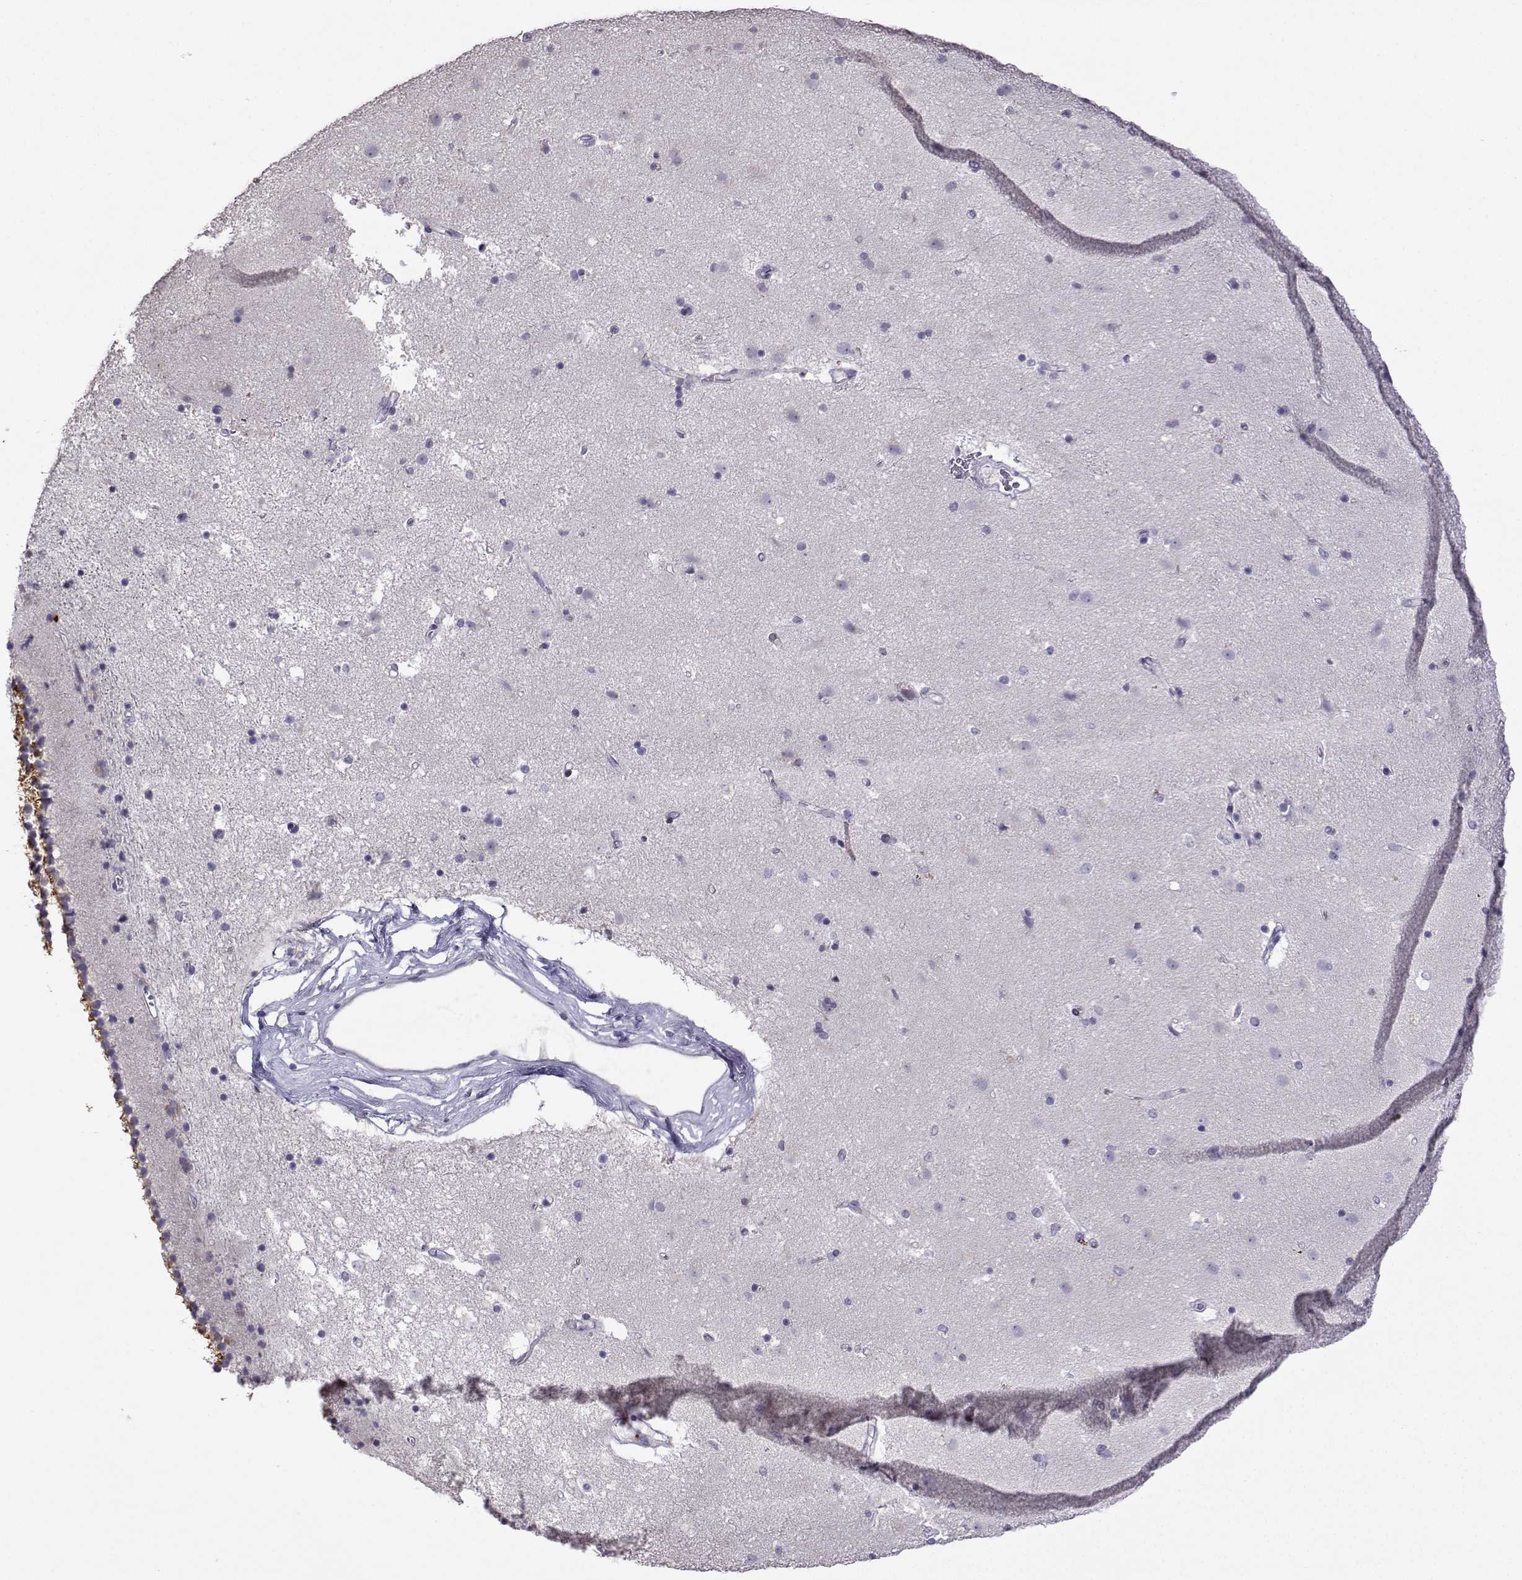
{"staining": {"intensity": "negative", "quantity": "none", "location": "none"}, "tissue": "caudate", "cell_type": "Glial cells", "image_type": "normal", "snomed": [{"axis": "morphology", "description": "Normal tissue, NOS"}, {"axis": "topography", "description": "Lateral ventricle wall"}], "caption": "Photomicrograph shows no significant protein expression in glial cells of normal caudate. (DAB (3,3'-diaminobenzidine) immunohistochemistry, high magnification).", "gene": "CFAP70", "patient": {"sex": "female", "age": 71}}